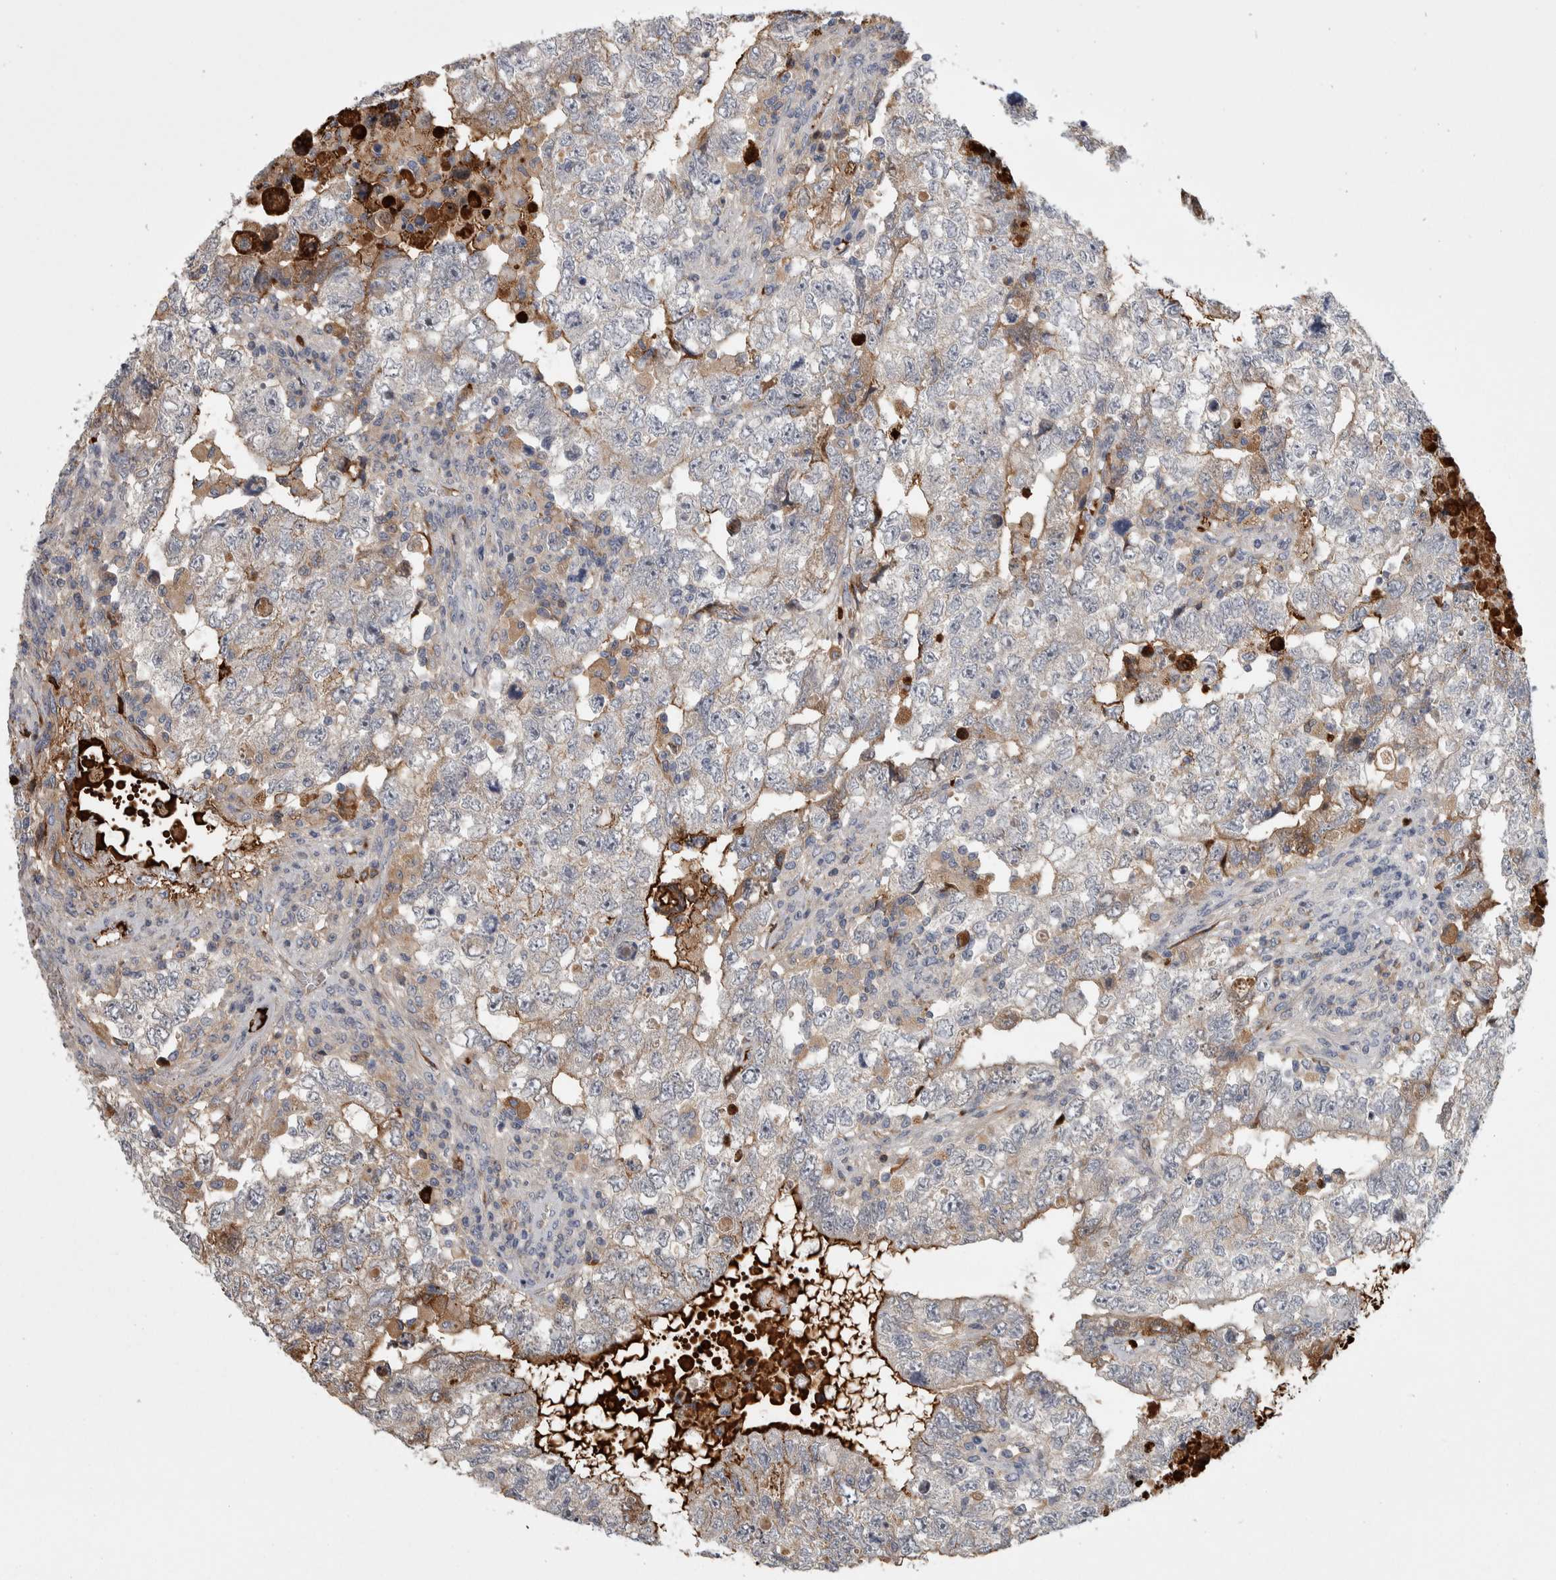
{"staining": {"intensity": "weak", "quantity": "<25%", "location": "cytoplasmic/membranous"}, "tissue": "testis cancer", "cell_type": "Tumor cells", "image_type": "cancer", "snomed": [{"axis": "morphology", "description": "Carcinoma, Embryonal, NOS"}, {"axis": "topography", "description": "Testis"}], "caption": "The IHC histopathology image has no significant expression in tumor cells of testis embryonal carcinoma tissue.", "gene": "PSMG3", "patient": {"sex": "male", "age": 36}}